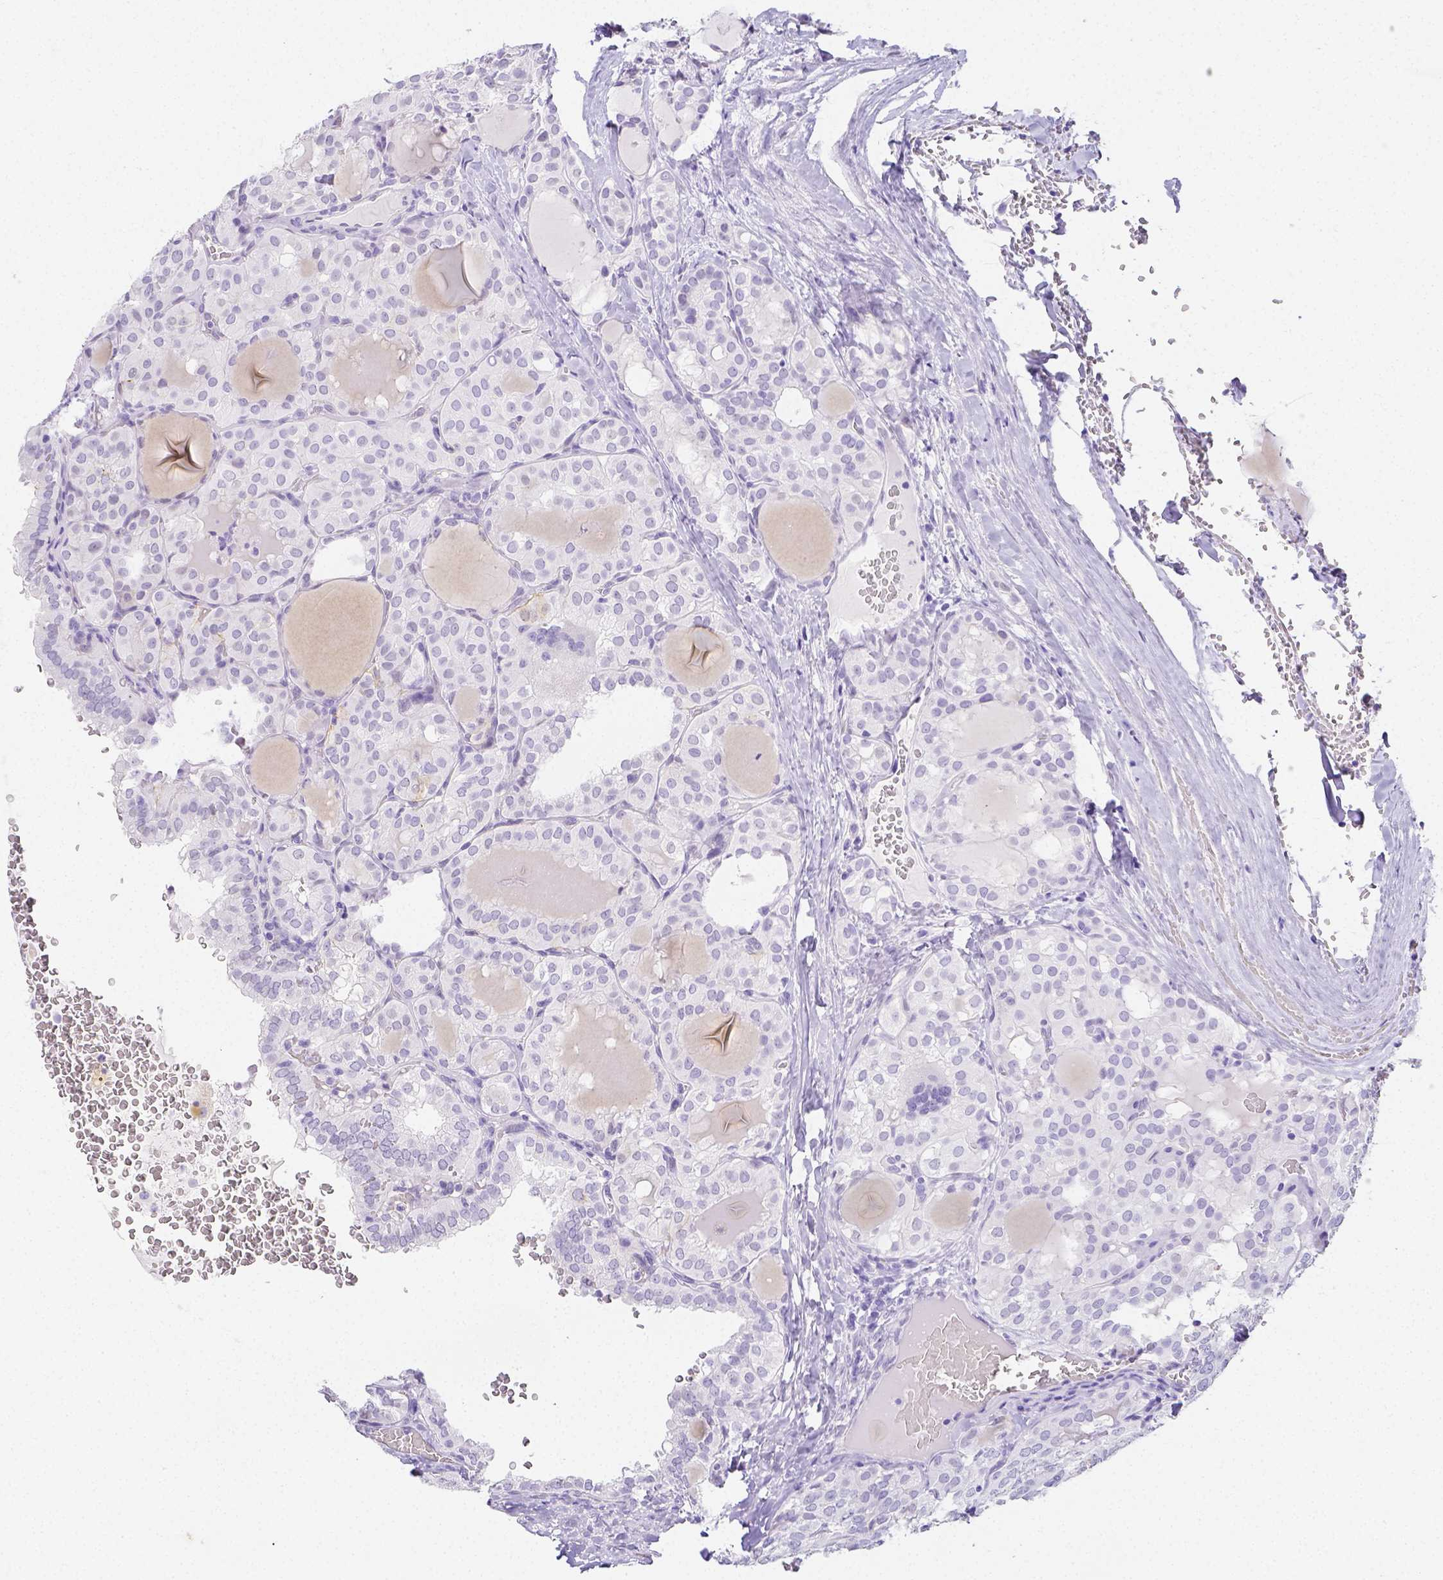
{"staining": {"intensity": "negative", "quantity": "none", "location": "none"}, "tissue": "thyroid cancer", "cell_type": "Tumor cells", "image_type": "cancer", "snomed": [{"axis": "morphology", "description": "Papillary adenocarcinoma, NOS"}, {"axis": "topography", "description": "Thyroid gland"}], "caption": "The image shows no staining of tumor cells in papillary adenocarcinoma (thyroid).", "gene": "ARHGAP36", "patient": {"sex": "male", "age": 20}}